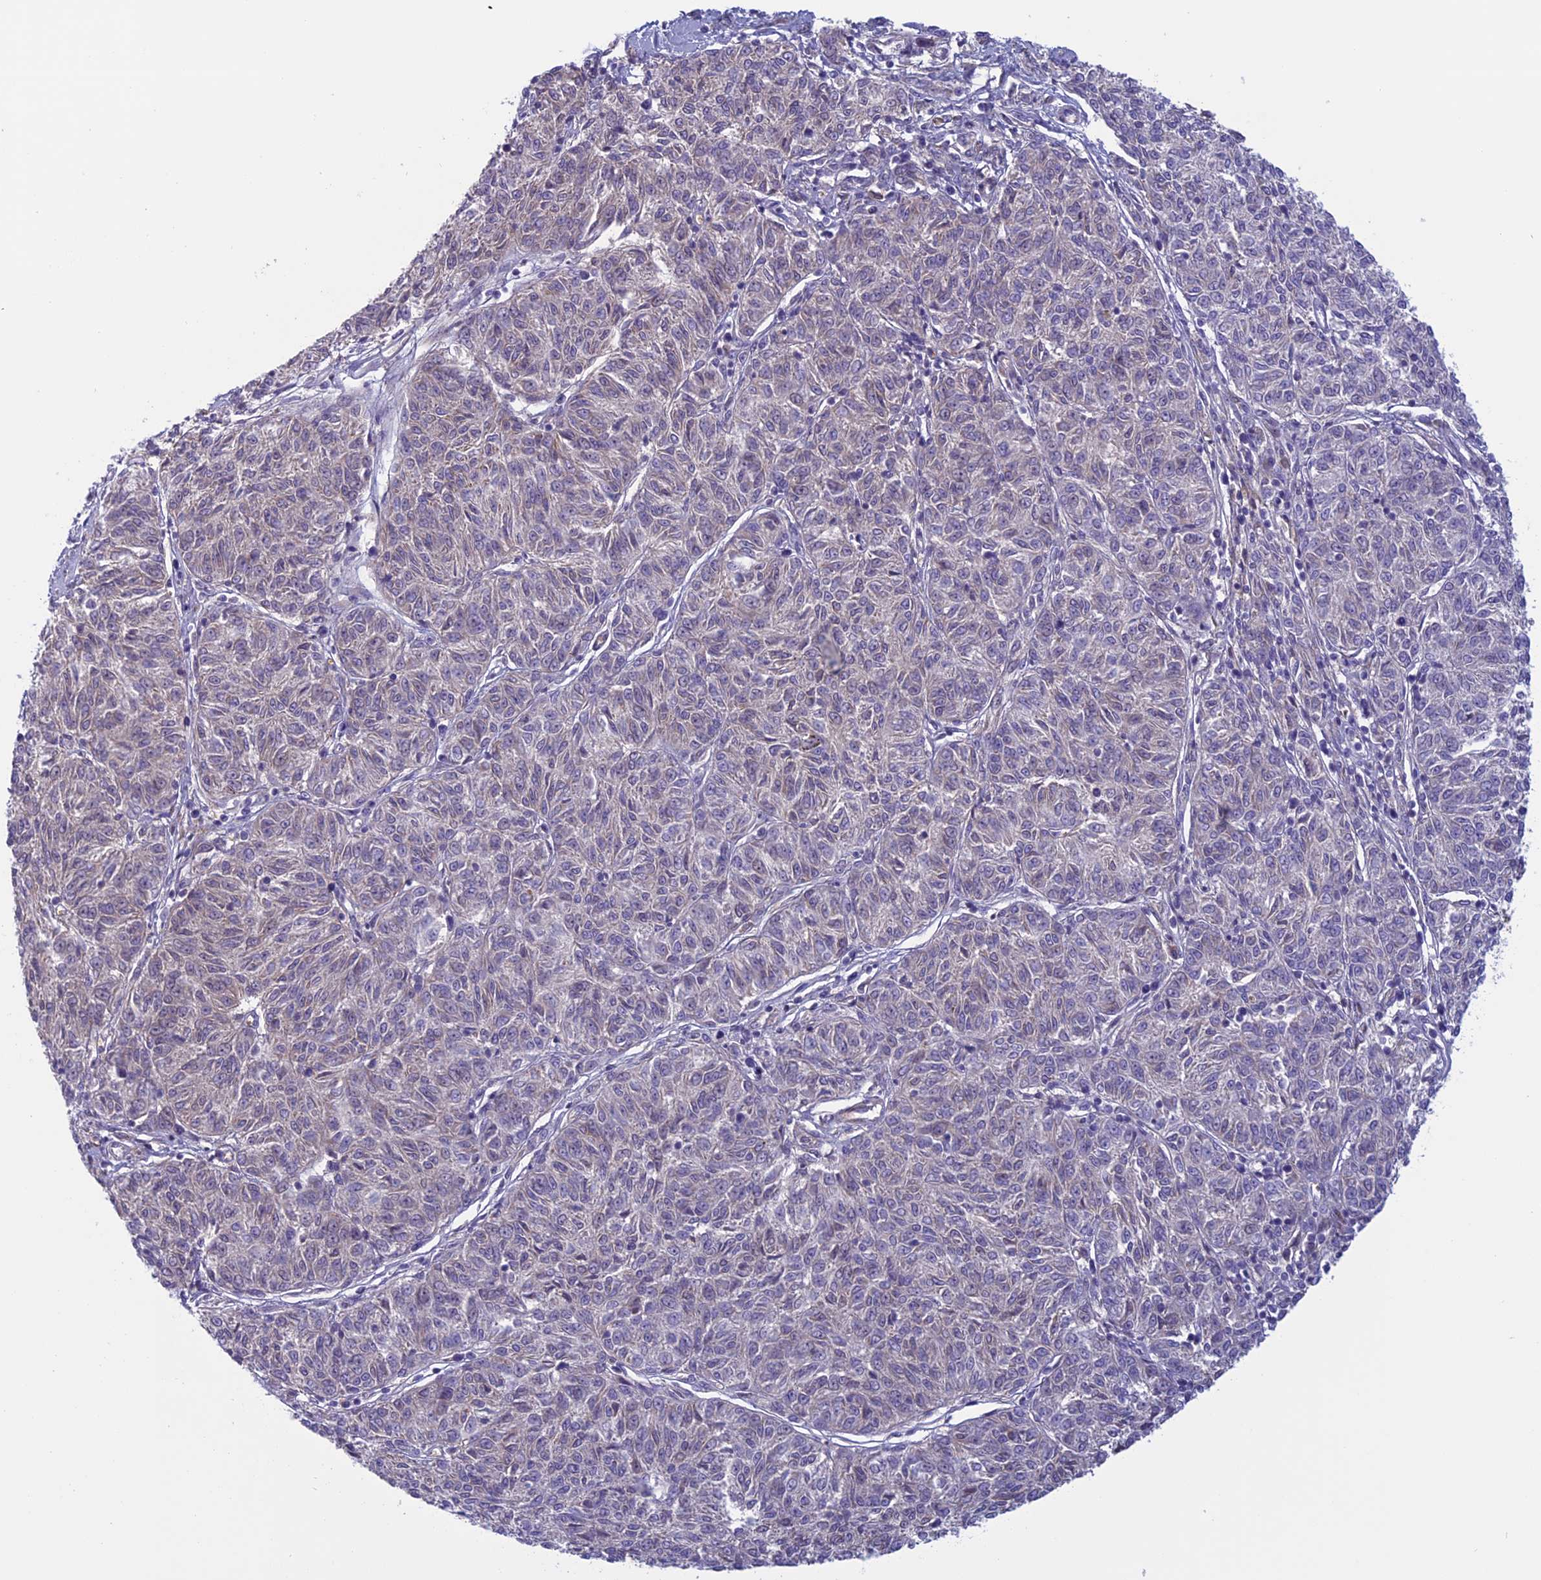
{"staining": {"intensity": "negative", "quantity": "none", "location": "none"}, "tissue": "melanoma", "cell_type": "Tumor cells", "image_type": "cancer", "snomed": [{"axis": "morphology", "description": "Malignant melanoma, NOS"}, {"axis": "topography", "description": "Skin"}], "caption": "Tumor cells are negative for brown protein staining in malignant melanoma.", "gene": "ANGPTL2", "patient": {"sex": "female", "age": 72}}